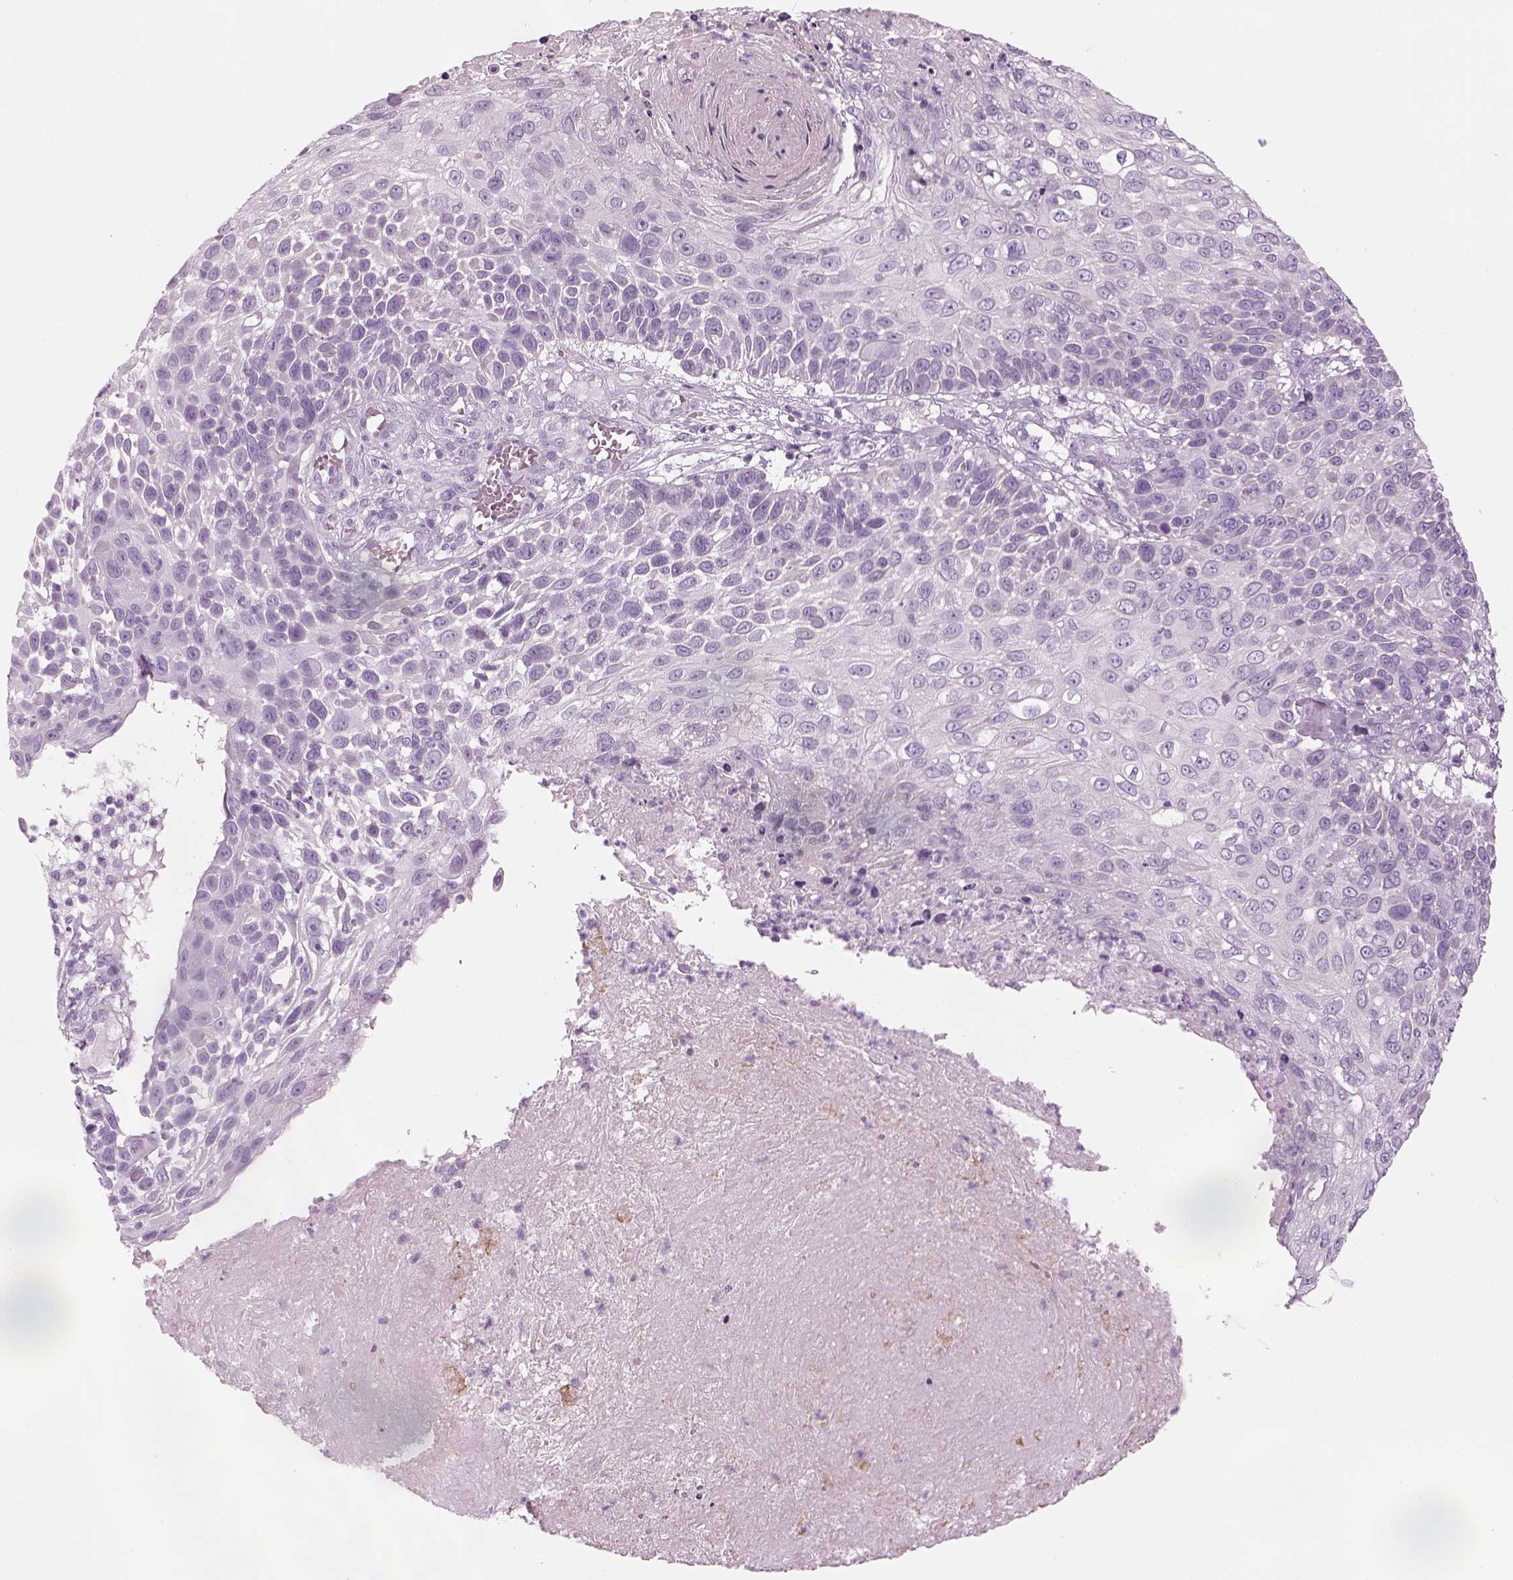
{"staining": {"intensity": "negative", "quantity": "none", "location": "none"}, "tissue": "skin cancer", "cell_type": "Tumor cells", "image_type": "cancer", "snomed": [{"axis": "morphology", "description": "Squamous cell carcinoma, NOS"}, {"axis": "topography", "description": "Skin"}], "caption": "Tumor cells are negative for protein expression in human squamous cell carcinoma (skin).", "gene": "SAG", "patient": {"sex": "male", "age": 92}}